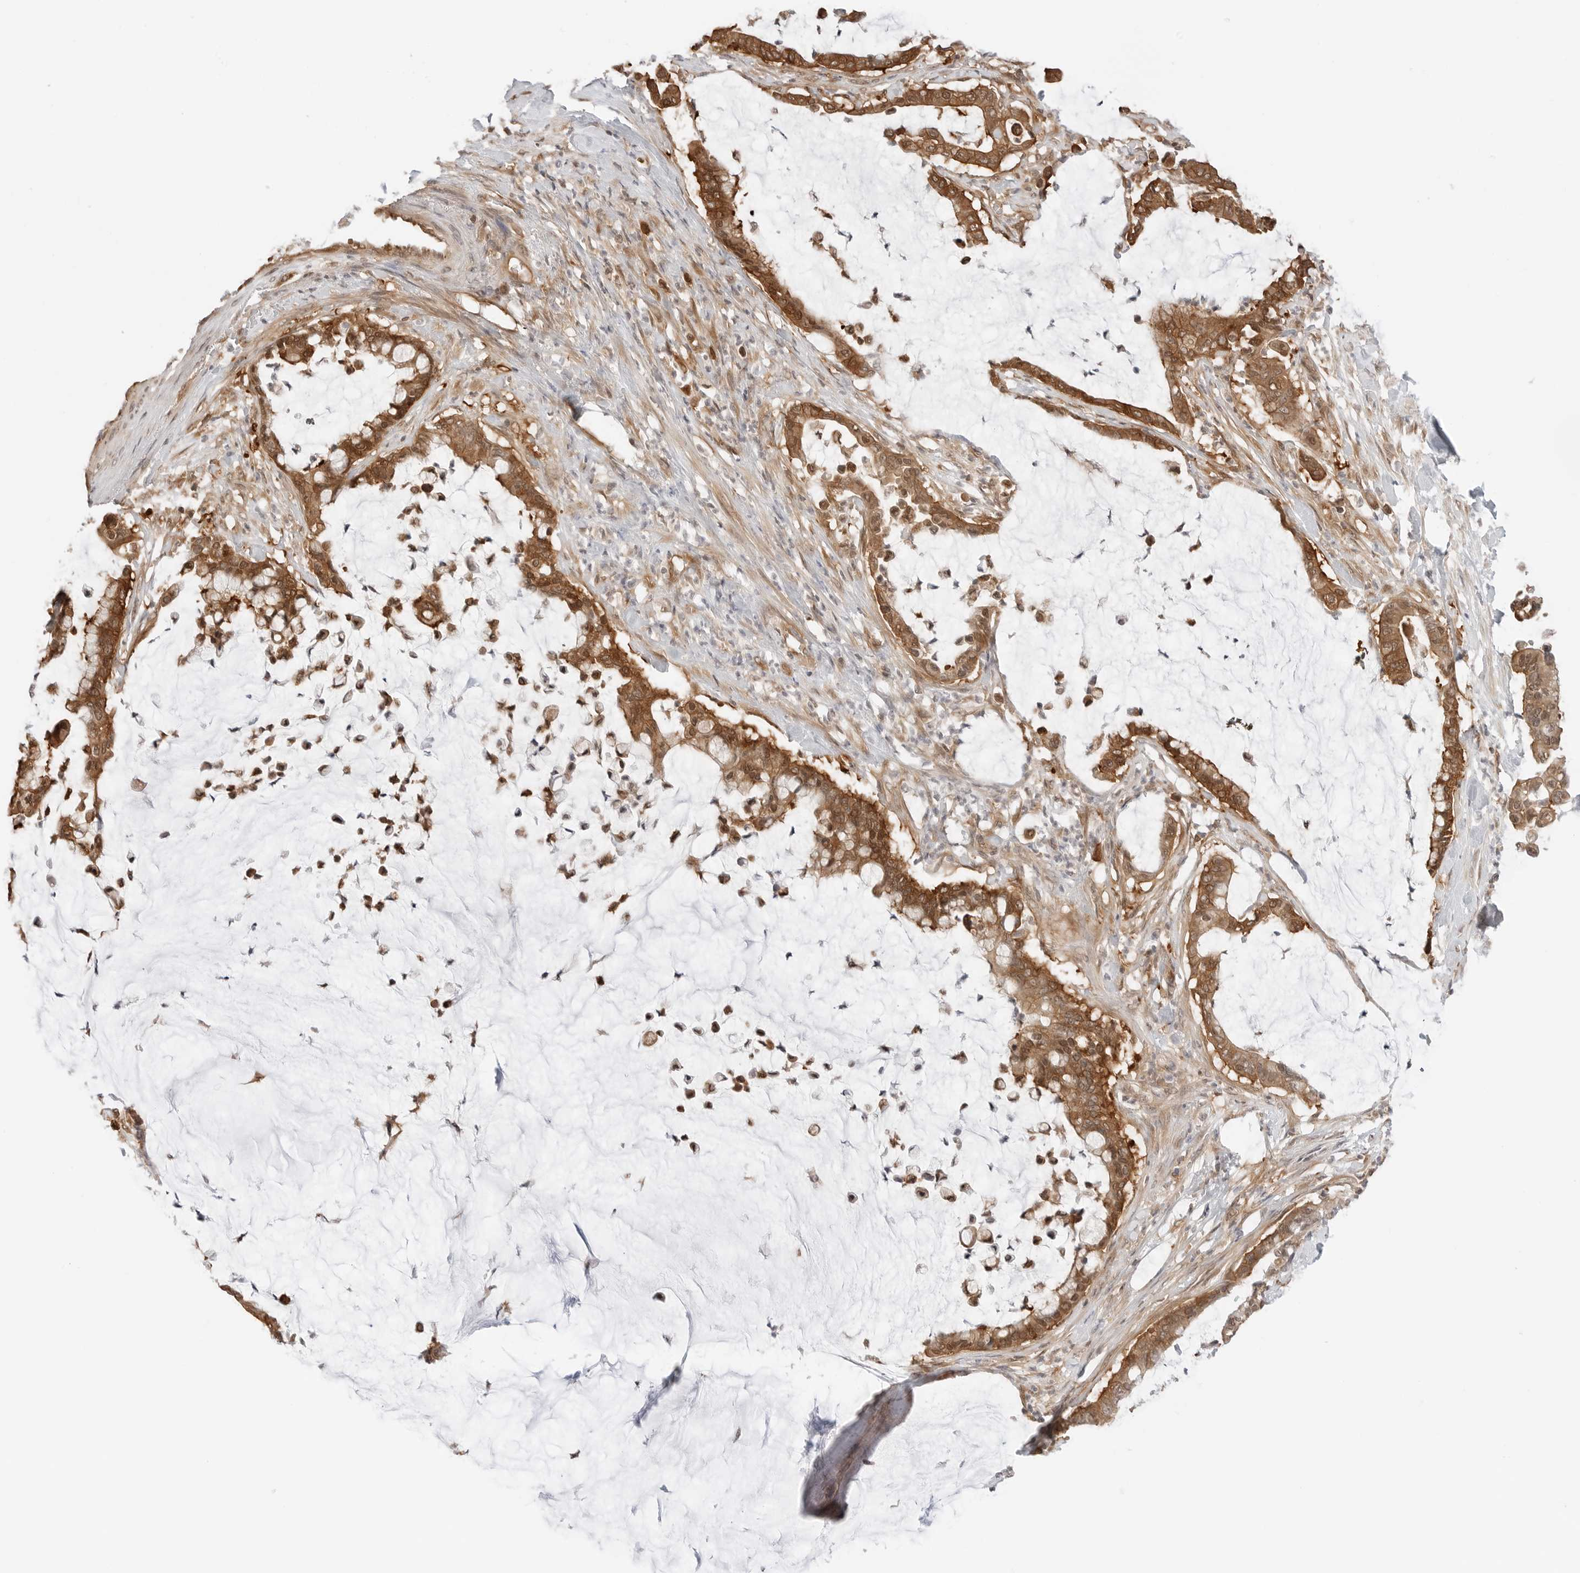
{"staining": {"intensity": "strong", "quantity": ">75%", "location": "cytoplasmic/membranous,nuclear"}, "tissue": "pancreatic cancer", "cell_type": "Tumor cells", "image_type": "cancer", "snomed": [{"axis": "morphology", "description": "Adenocarcinoma, NOS"}, {"axis": "topography", "description": "Pancreas"}], "caption": "Brown immunohistochemical staining in pancreatic adenocarcinoma demonstrates strong cytoplasmic/membranous and nuclear expression in approximately >75% of tumor cells.", "gene": "NUDC", "patient": {"sex": "male", "age": 41}}